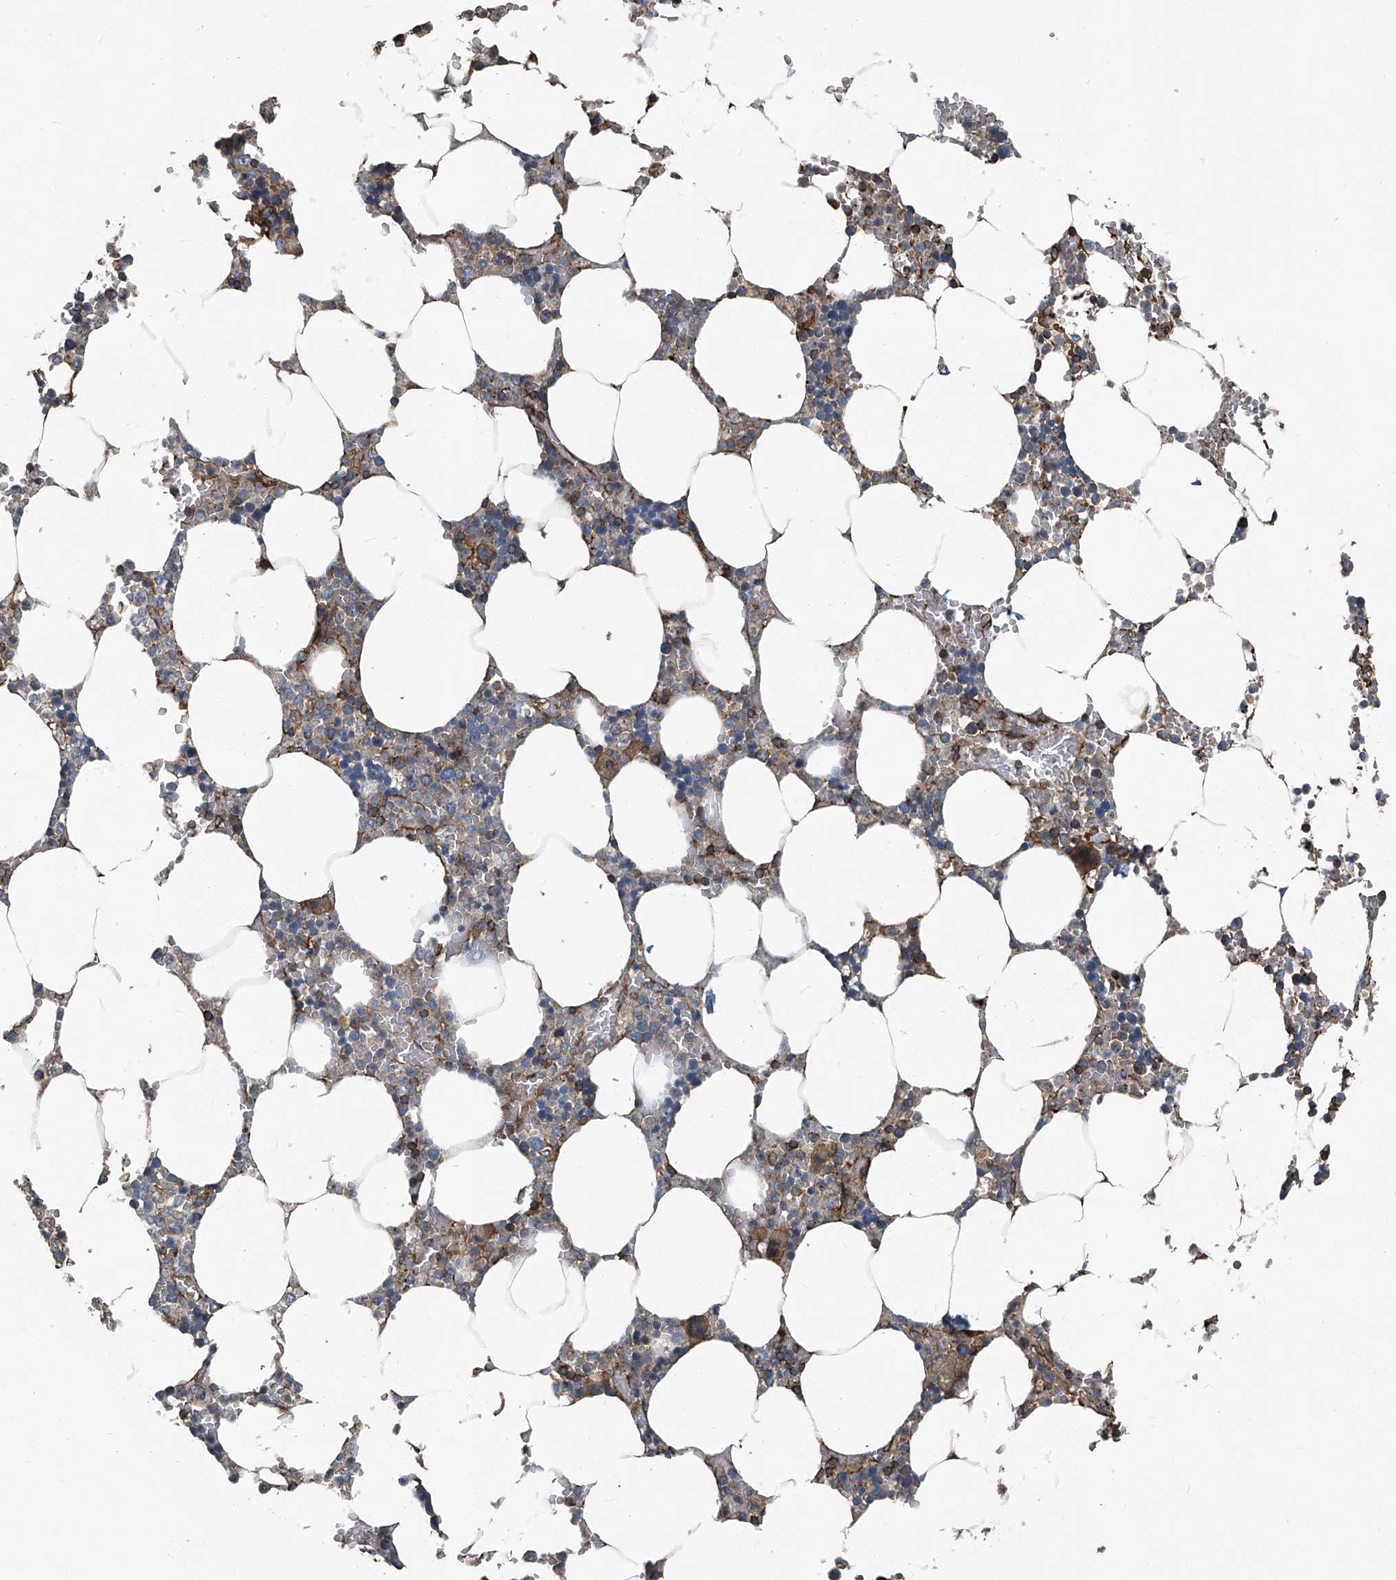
{"staining": {"intensity": "moderate", "quantity": "<25%", "location": "cytoplasmic/membranous"}, "tissue": "bone marrow", "cell_type": "Hematopoietic cells", "image_type": "normal", "snomed": [{"axis": "morphology", "description": "Normal tissue, NOS"}, {"axis": "topography", "description": "Bone marrow"}], "caption": "An immunohistochemistry (IHC) micrograph of unremarkable tissue is shown. Protein staining in brown labels moderate cytoplasmic/membranous positivity in bone marrow within hematopoietic cells. The staining is performed using DAB brown chromogen to label protein expression. The nuclei are counter-stained blue using hematoxylin.", "gene": "SEPTIN7", "patient": {"sex": "male", "age": 70}}